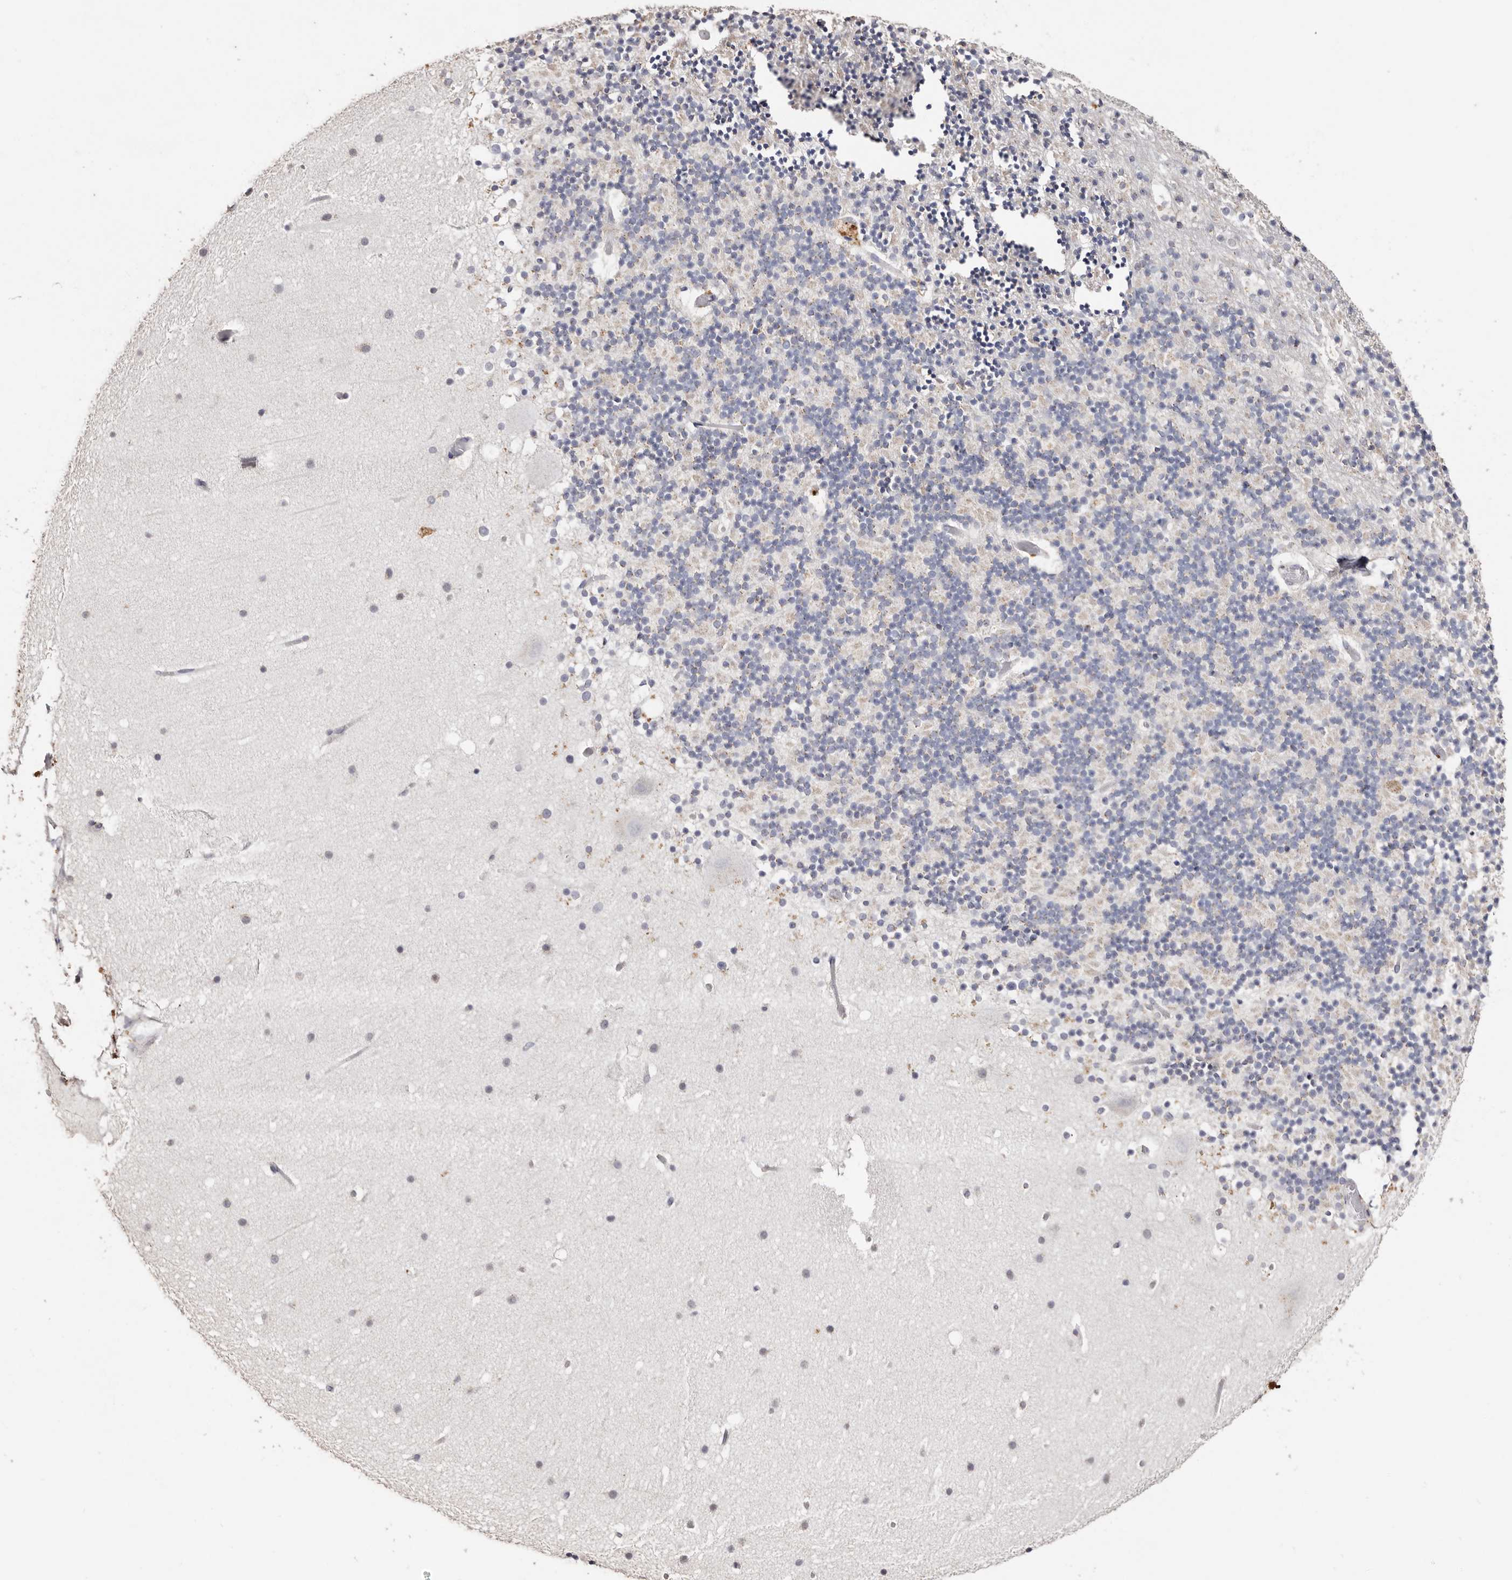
{"staining": {"intensity": "weak", "quantity": "<25%", "location": "cytoplasmic/membranous"}, "tissue": "cerebellum", "cell_type": "Cells in granular layer", "image_type": "normal", "snomed": [{"axis": "morphology", "description": "Normal tissue, NOS"}, {"axis": "topography", "description": "Cerebellum"}], "caption": "An image of cerebellum stained for a protein demonstrates no brown staining in cells in granular layer.", "gene": "LGALS7B", "patient": {"sex": "male", "age": 57}}